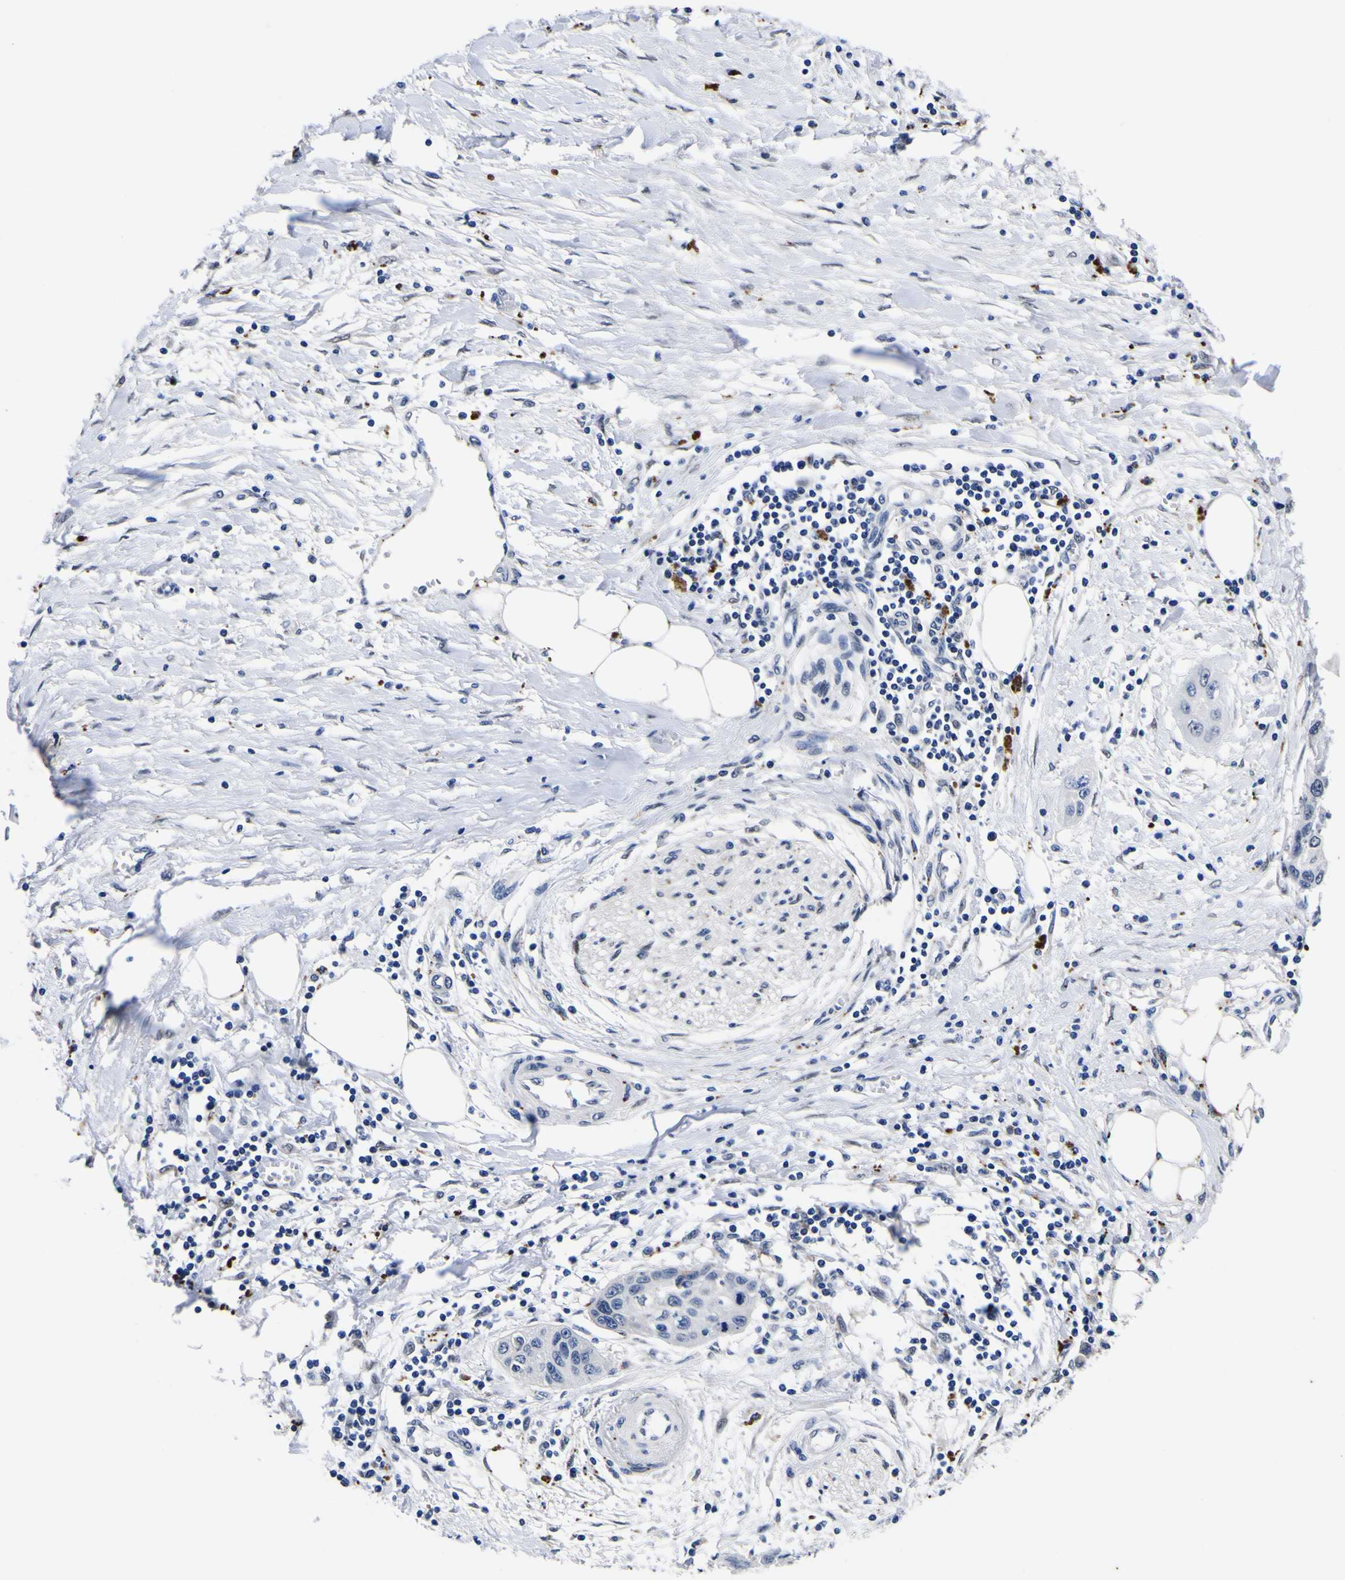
{"staining": {"intensity": "negative", "quantity": "none", "location": "none"}, "tissue": "pancreatic cancer", "cell_type": "Tumor cells", "image_type": "cancer", "snomed": [{"axis": "morphology", "description": "Adenocarcinoma, NOS"}, {"axis": "topography", "description": "Pancreas"}], "caption": "This photomicrograph is of pancreatic adenocarcinoma stained with immunohistochemistry (IHC) to label a protein in brown with the nuclei are counter-stained blue. There is no positivity in tumor cells.", "gene": "IGFLR1", "patient": {"sex": "female", "age": 70}}